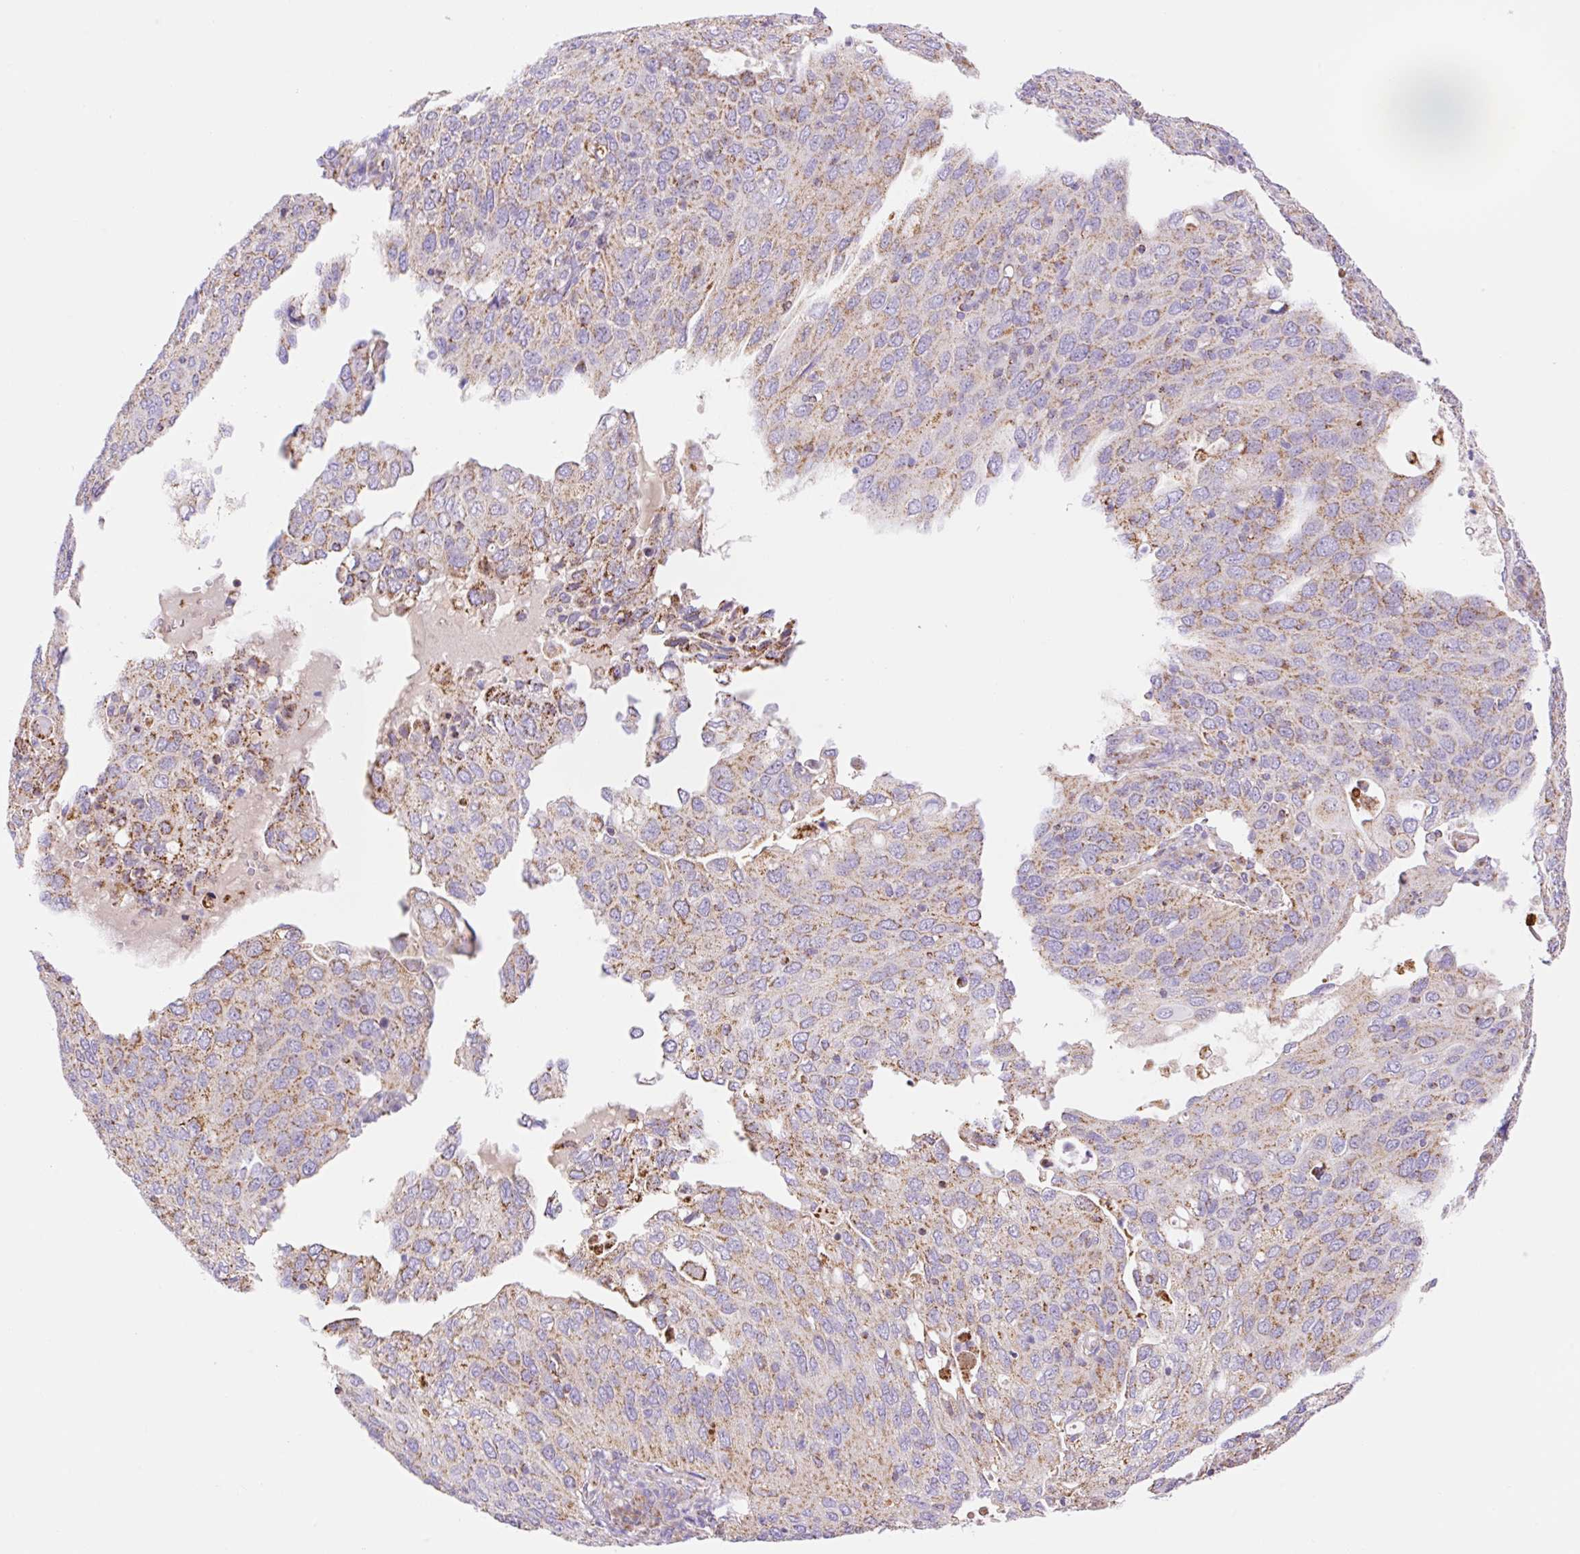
{"staining": {"intensity": "moderate", "quantity": "25%-75%", "location": "cytoplasmic/membranous"}, "tissue": "cervical cancer", "cell_type": "Tumor cells", "image_type": "cancer", "snomed": [{"axis": "morphology", "description": "Squamous cell carcinoma, NOS"}, {"axis": "topography", "description": "Cervix"}], "caption": "Immunohistochemistry histopathology image of neoplastic tissue: cervical cancer stained using immunohistochemistry (IHC) displays medium levels of moderate protein expression localized specifically in the cytoplasmic/membranous of tumor cells, appearing as a cytoplasmic/membranous brown color.", "gene": "ETNK2", "patient": {"sex": "female", "age": 36}}